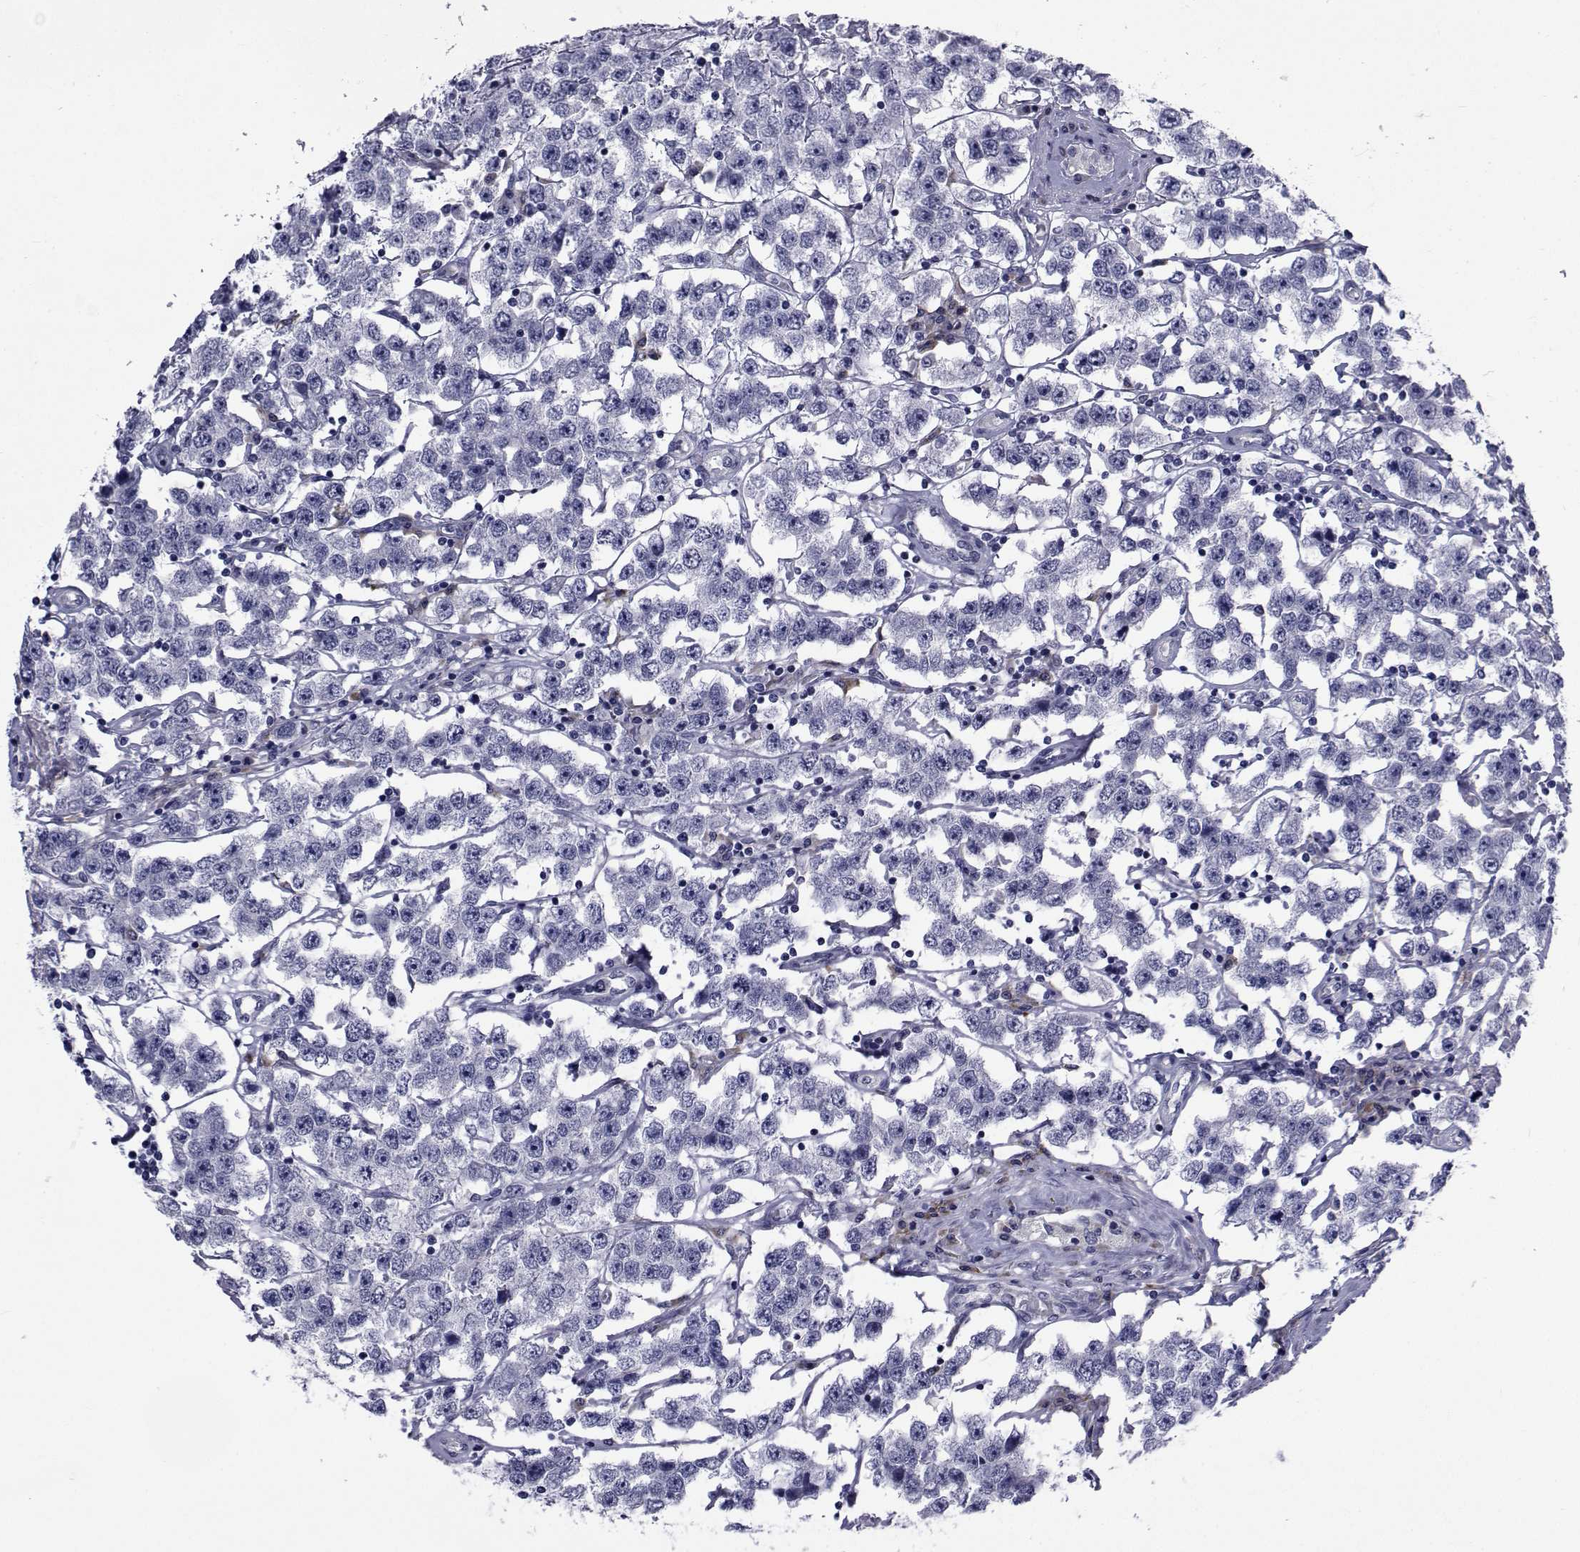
{"staining": {"intensity": "negative", "quantity": "none", "location": "none"}, "tissue": "testis cancer", "cell_type": "Tumor cells", "image_type": "cancer", "snomed": [{"axis": "morphology", "description": "Seminoma, NOS"}, {"axis": "topography", "description": "Testis"}], "caption": "Photomicrograph shows no protein positivity in tumor cells of testis cancer tissue. (Stains: DAB (3,3'-diaminobenzidine) immunohistochemistry (IHC) with hematoxylin counter stain, Microscopy: brightfield microscopy at high magnification).", "gene": "ROPN1", "patient": {"sex": "male", "age": 52}}